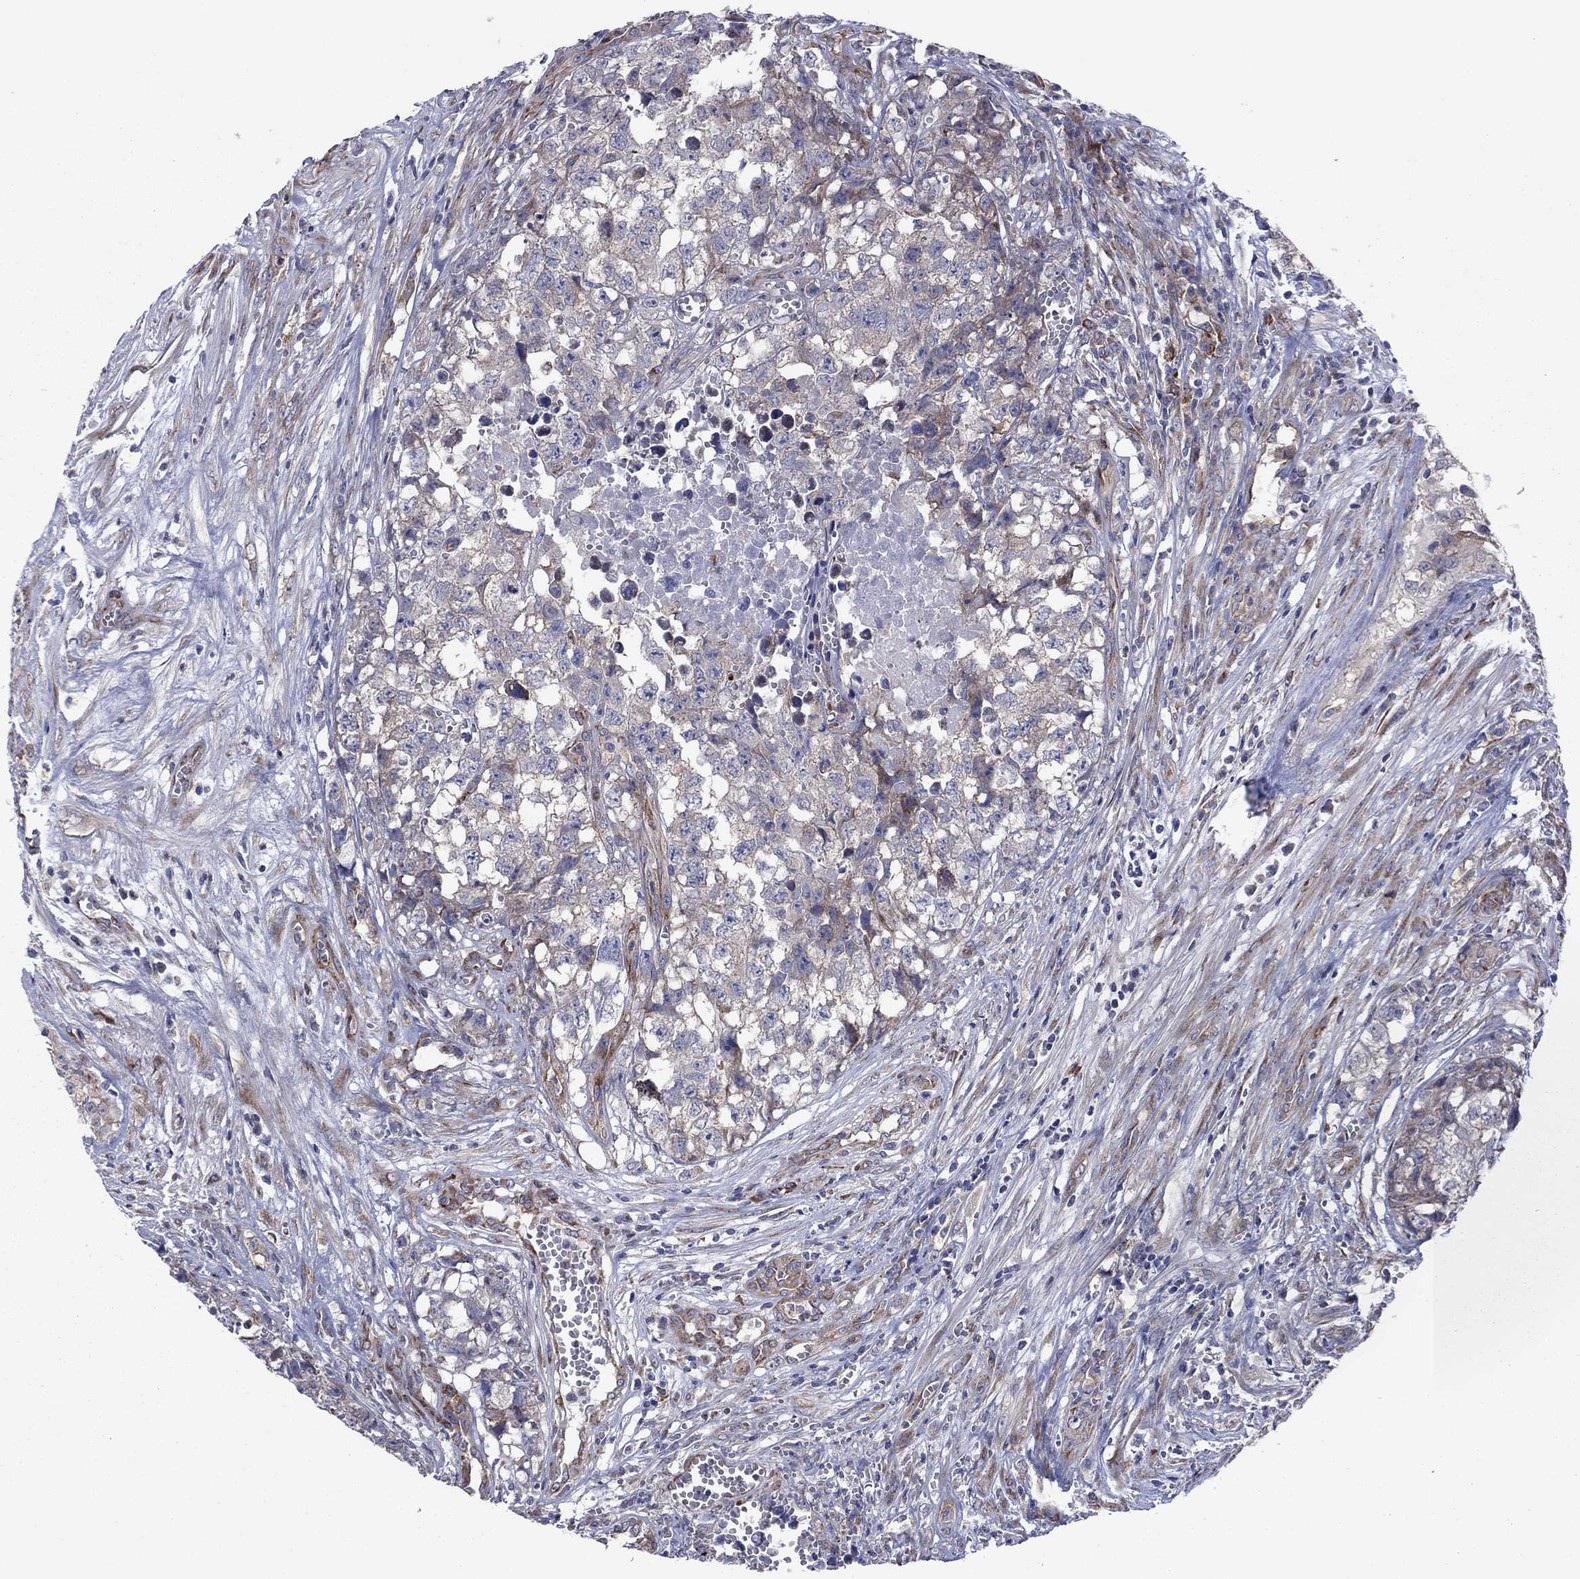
{"staining": {"intensity": "negative", "quantity": "none", "location": "none"}, "tissue": "testis cancer", "cell_type": "Tumor cells", "image_type": "cancer", "snomed": [{"axis": "morphology", "description": "Seminoma, NOS"}, {"axis": "morphology", "description": "Carcinoma, Embryonal, NOS"}, {"axis": "topography", "description": "Testis"}], "caption": "DAB (3,3'-diaminobenzidine) immunohistochemical staining of seminoma (testis) shows no significant staining in tumor cells. The staining was performed using DAB to visualize the protein expression in brown, while the nuclei were stained in blue with hematoxylin (Magnification: 20x).", "gene": "GPR155", "patient": {"sex": "male", "age": 22}}